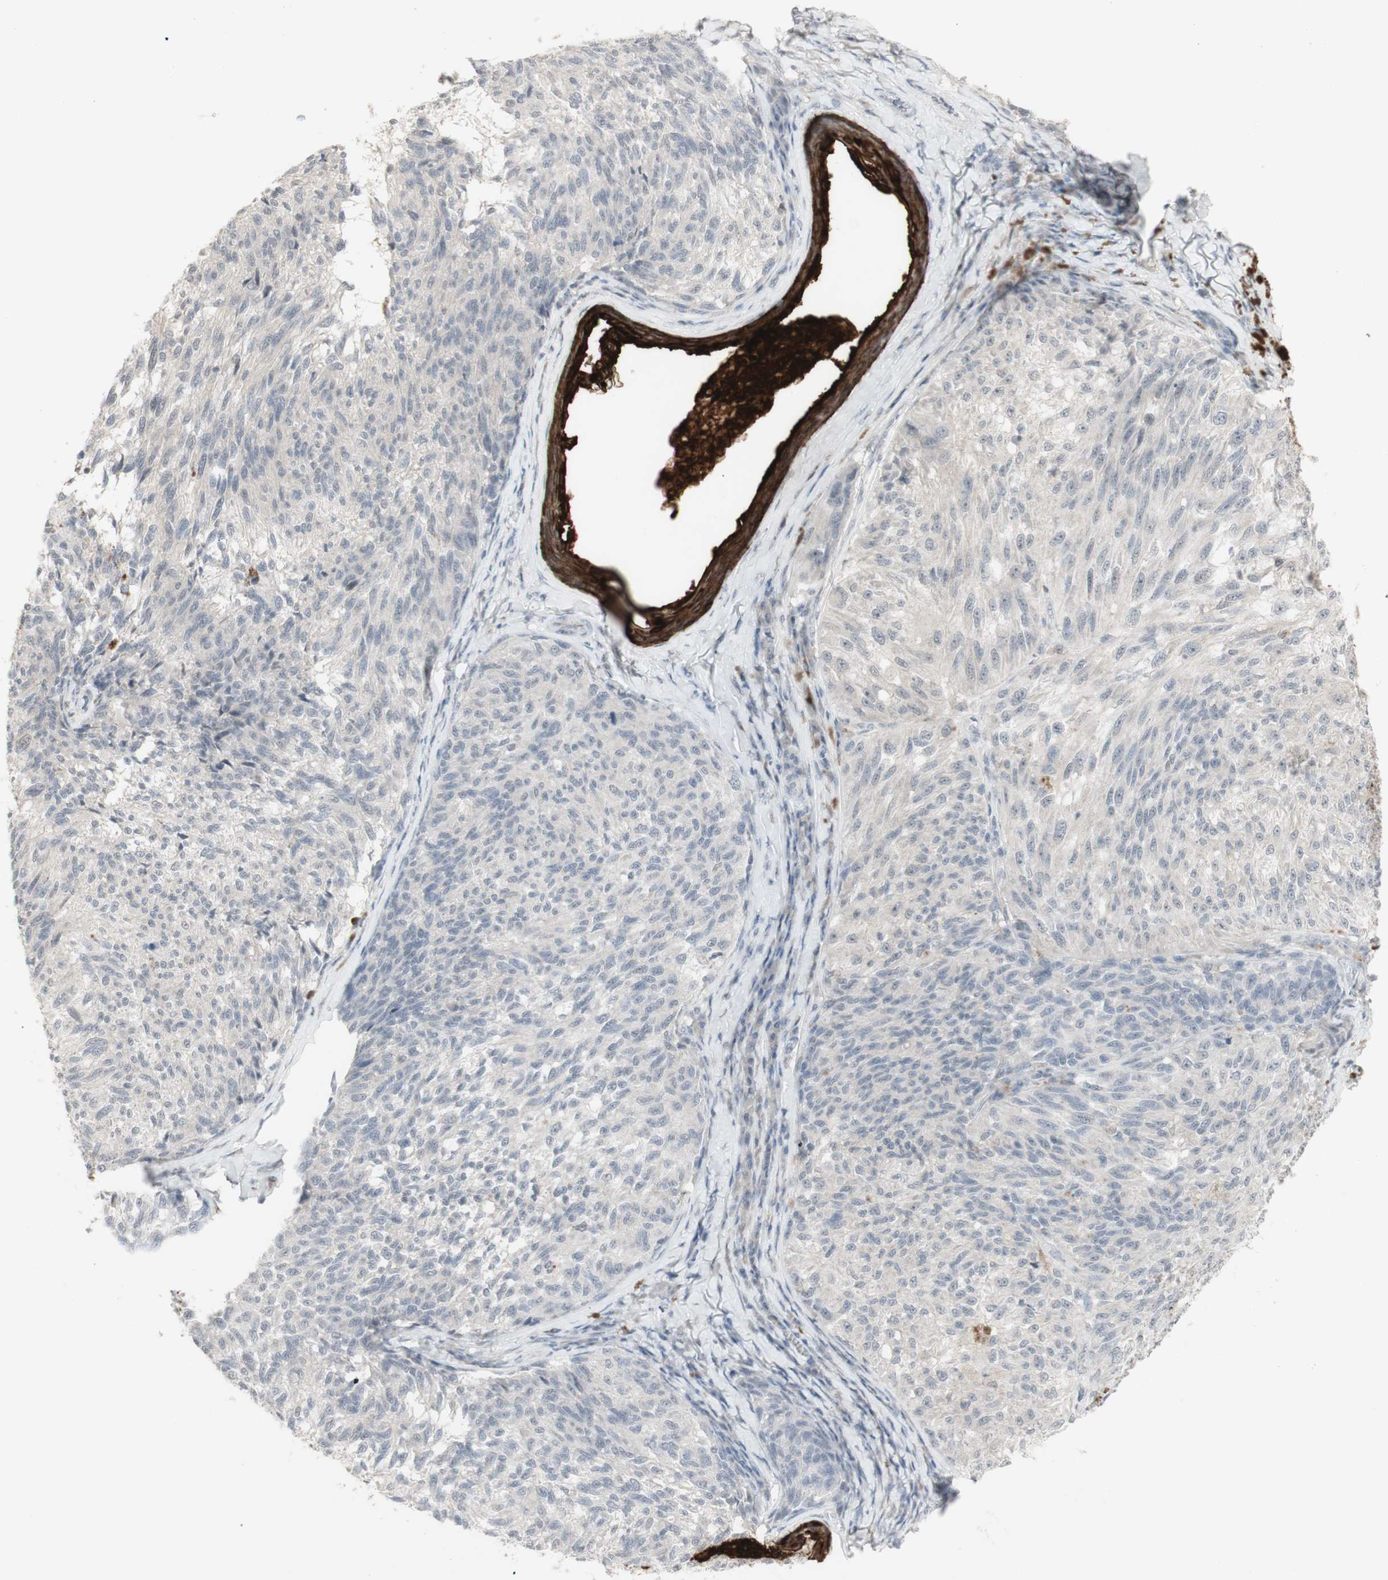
{"staining": {"intensity": "weak", "quantity": "<25%", "location": "cytoplasmic/membranous"}, "tissue": "melanoma", "cell_type": "Tumor cells", "image_type": "cancer", "snomed": [{"axis": "morphology", "description": "Malignant melanoma, NOS"}, {"axis": "topography", "description": "Skin"}], "caption": "A histopathology image of melanoma stained for a protein shows no brown staining in tumor cells.", "gene": "C1orf116", "patient": {"sex": "female", "age": 73}}